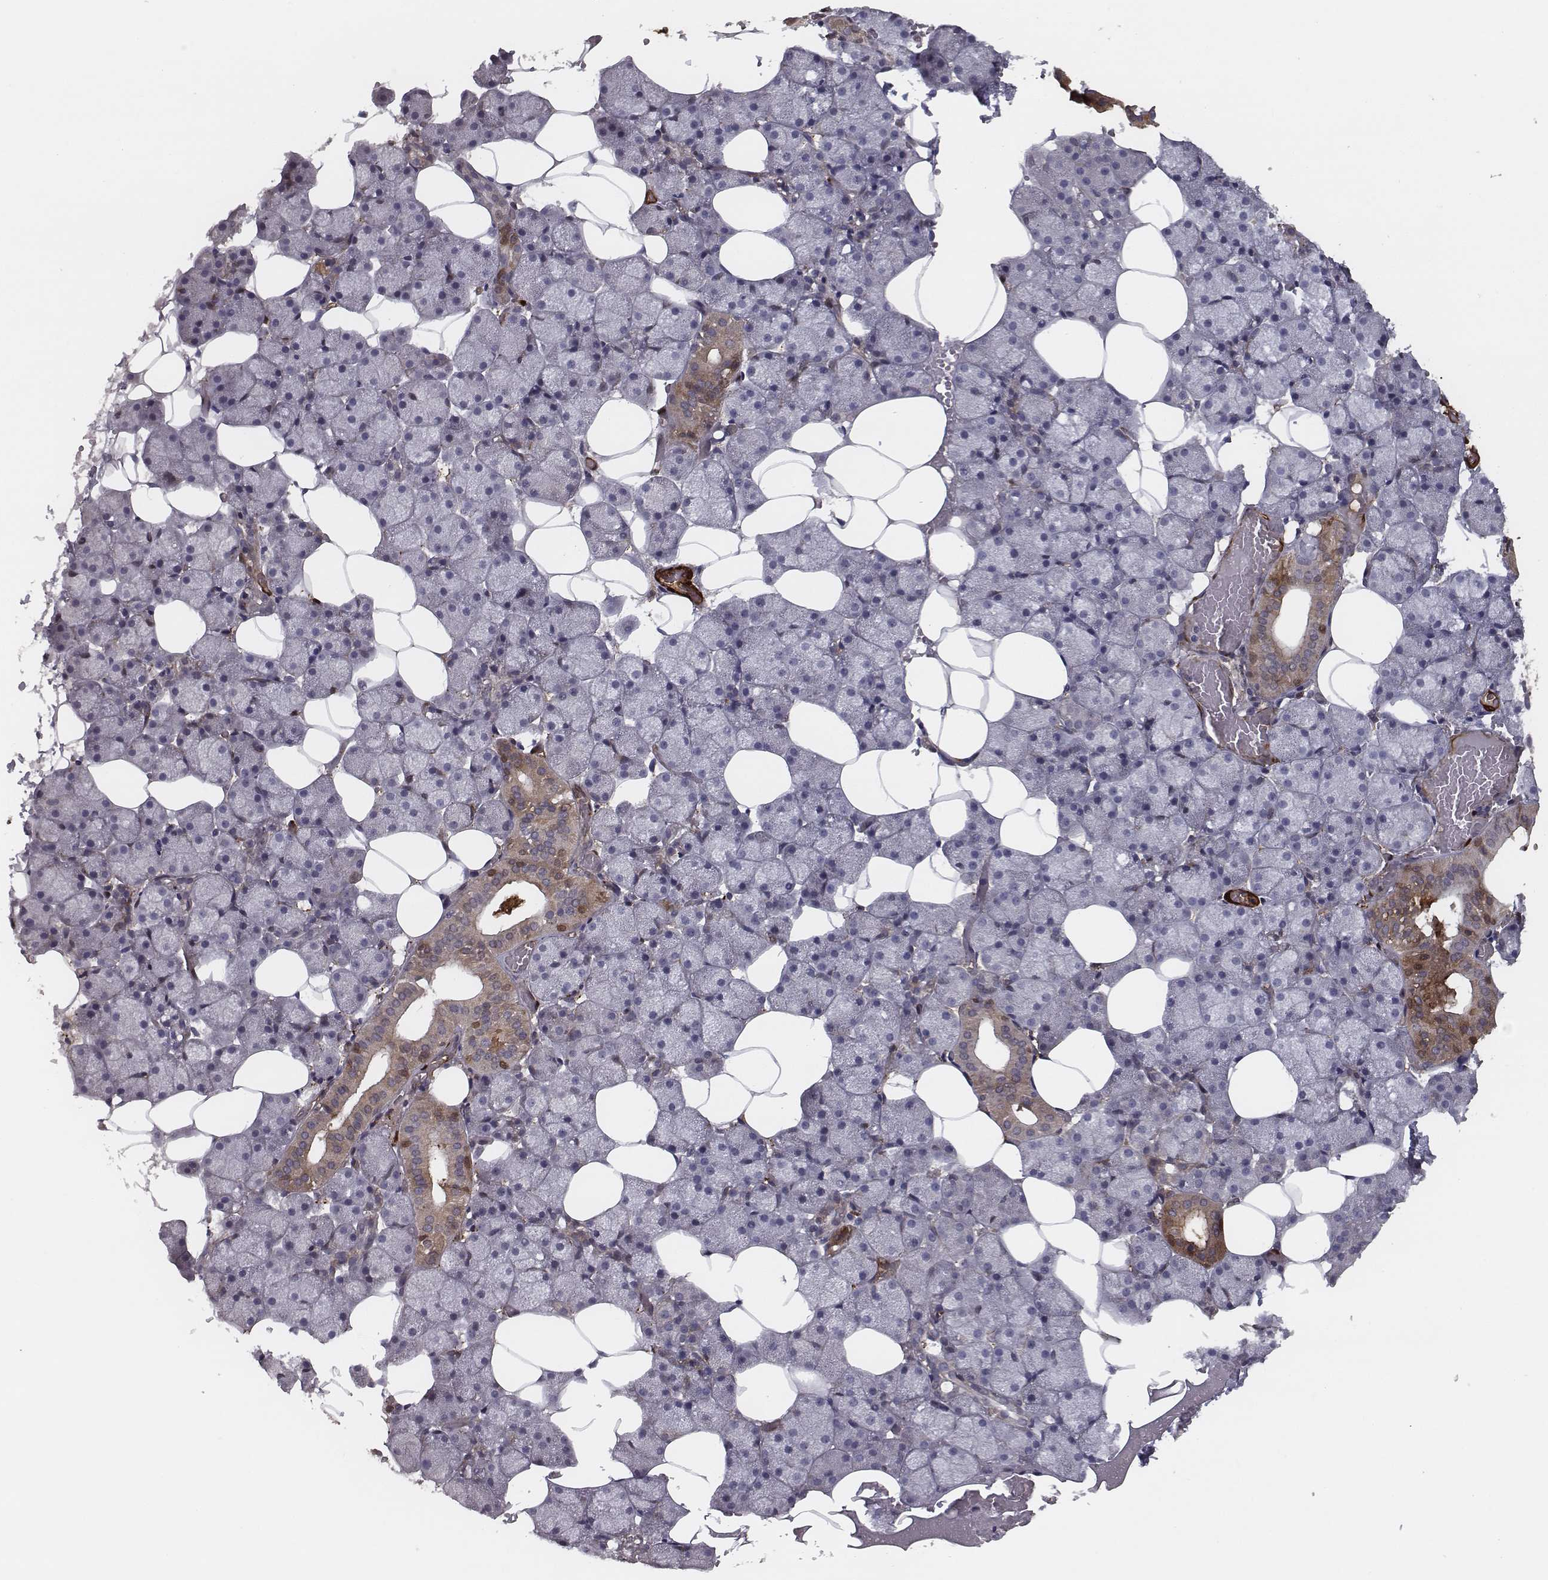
{"staining": {"intensity": "moderate", "quantity": "<25%", "location": "cytoplasmic/membranous"}, "tissue": "salivary gland", "cell_type": "Glandular cells", "image_type": "normal", "snomed": [{"axis": "morphology", "description": "Normal tissue, NOS"}, {"axis": "topography", "description": "Salivary gland"}], "caption": "Protein staining by immunohistochemistry (IHC) exhibits moderate cytoplasmic/membranous positivity in approximately <25% of glandular cells in unremarkable salivary gland. The staining is performed using DAB brown chromogen to label protein expression. The nuclei are counter-stained blue using hematoxylin.", "gene": "ISYNA1", "patient": {"sex": "male", "age": 38}}